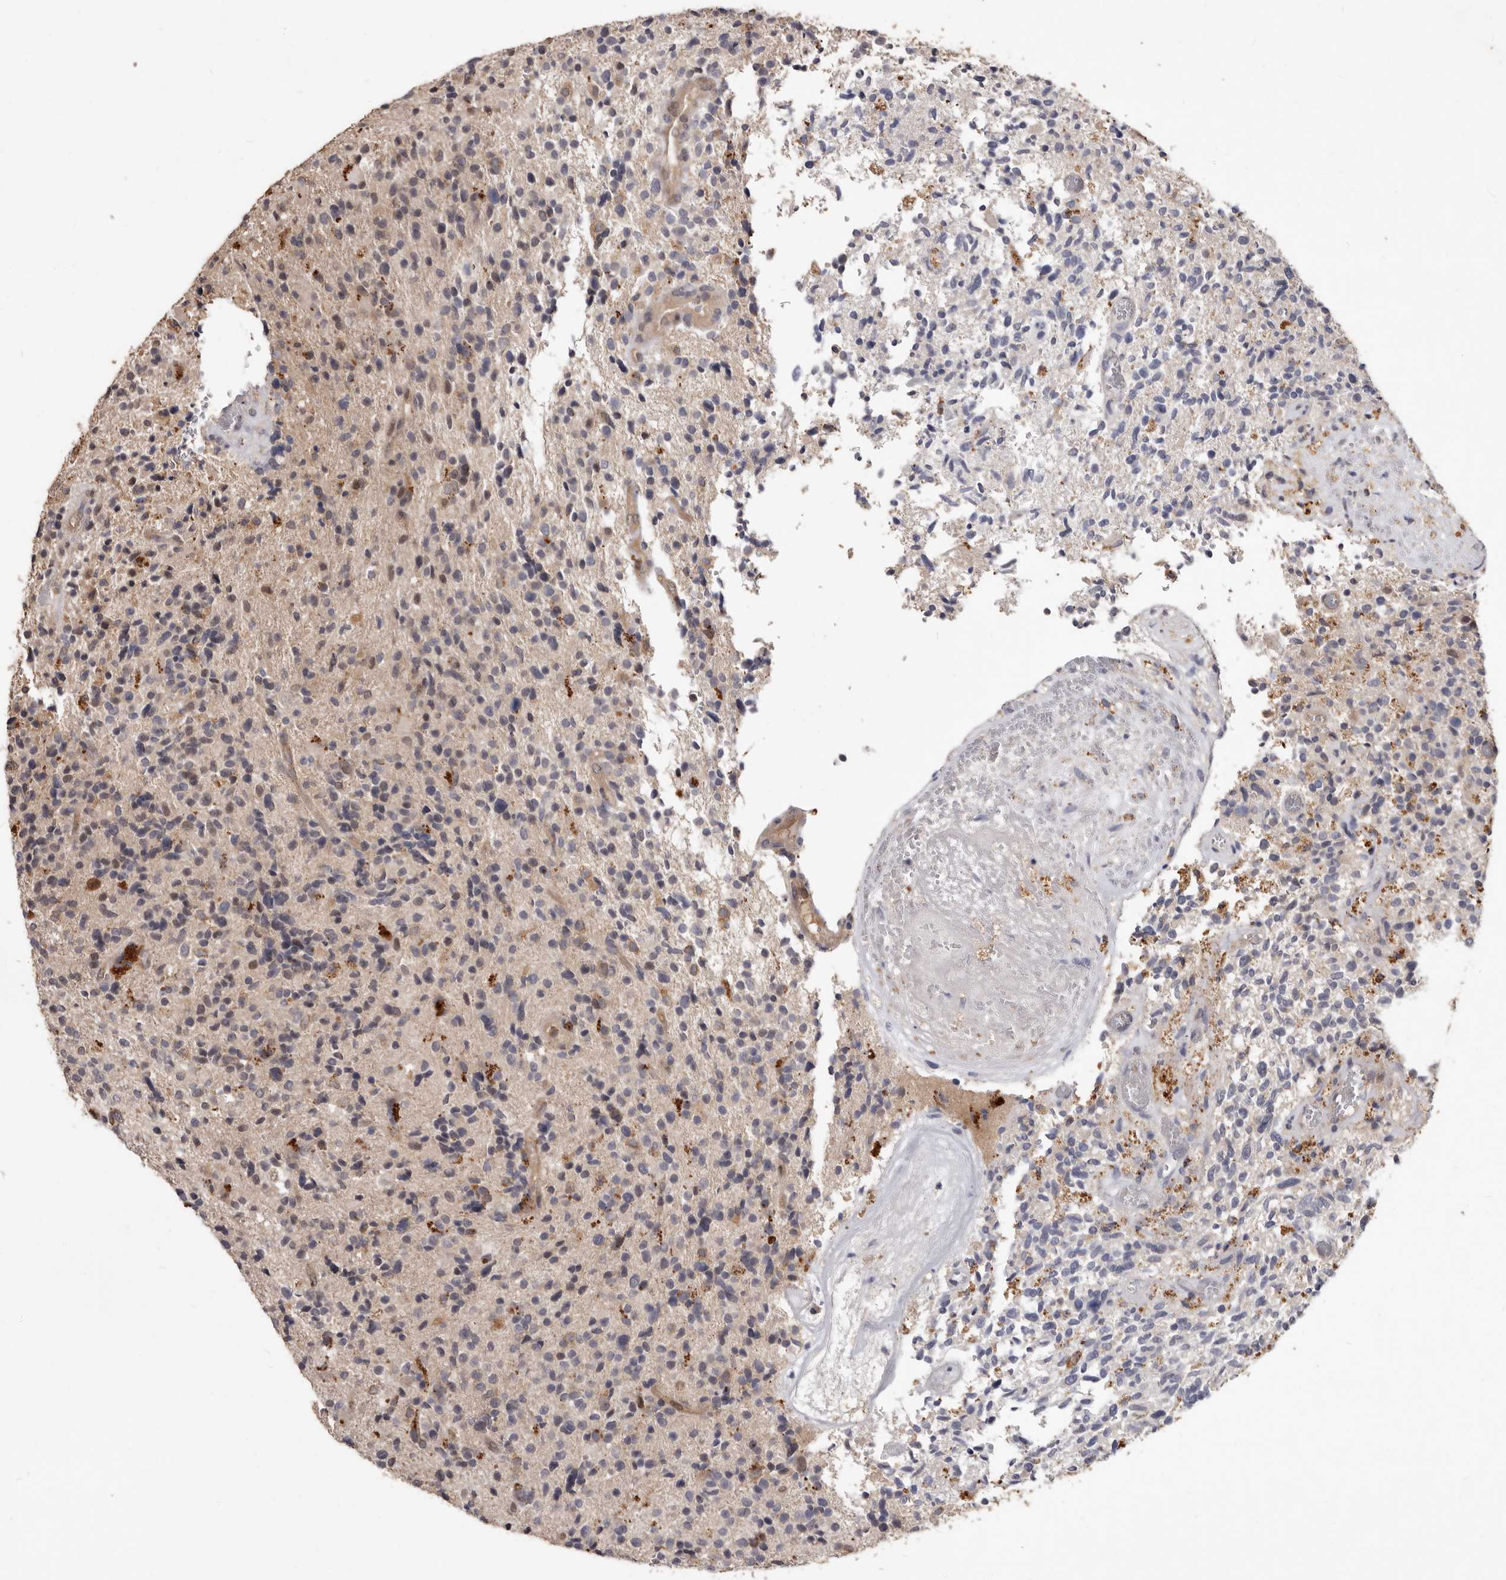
{"staining": {"intensity": "weak", "quantity": "<25%", "location": "cytoplasmic/membranous"}, "tissue": "glioma", "cell_type": "Tumor cells", "image_type": "cancer", "snomed": [{"axis": "morphology", "description": "Glioma, malignant, High grade"}, {"axis": "topography", "description": "Brain"}], "caption": "An immunohistochemistry image of glioma is shown. There is no staining in tumor cells of glioma. (DAB (3,3'-diaminobenzidine) IHC, high magnification).", "gene": "ACLY", "patient": {"sex": "male", "age": 72}}